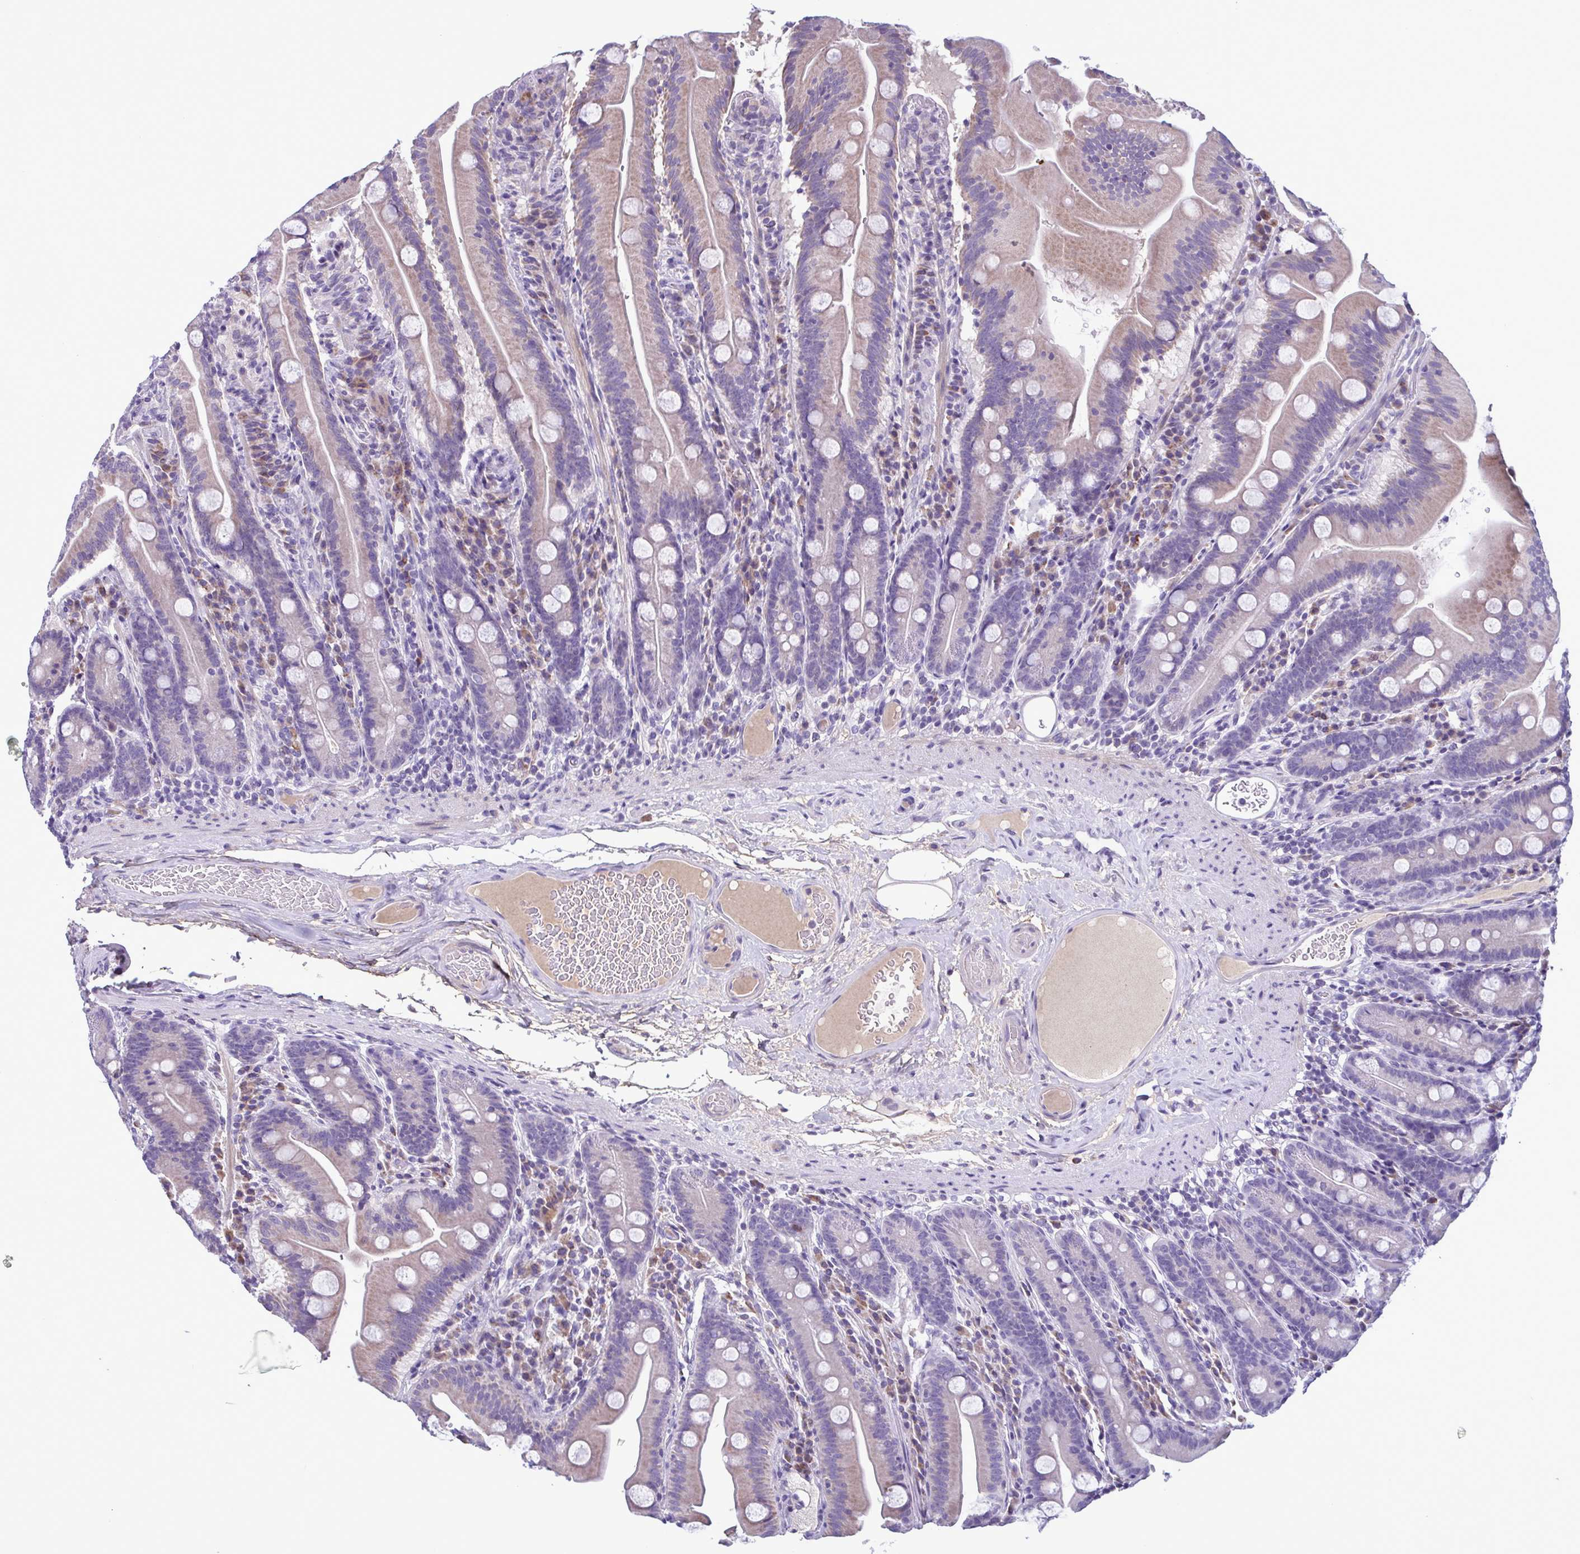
{"staining": {"intensity": "moderate", "quantity": "25%-75%", "location": "cytoplasmic/membranous"}, "tissue": "small intestine", "cell_type": "Glandular cells", "image_type": "normal", "snomed": [{"axis": "morphology", "description": "Normal tissue, NOS"}, {"axis": "topography", "description": "Small intestine"}], "caption": "Glandular cells demonstrate medium levels of moderate cytoplasmic/membranous expression in approximately 25%-75% of cells in unremarkable small intestine. The staining was performed using DAB (3,3'-diaminobenzidine), with brown indicating positive protein expression. Nuclei are stained blue with hematoxylin.", "gene": "F13B", "patient": {"sex": "male", "age": 37}}